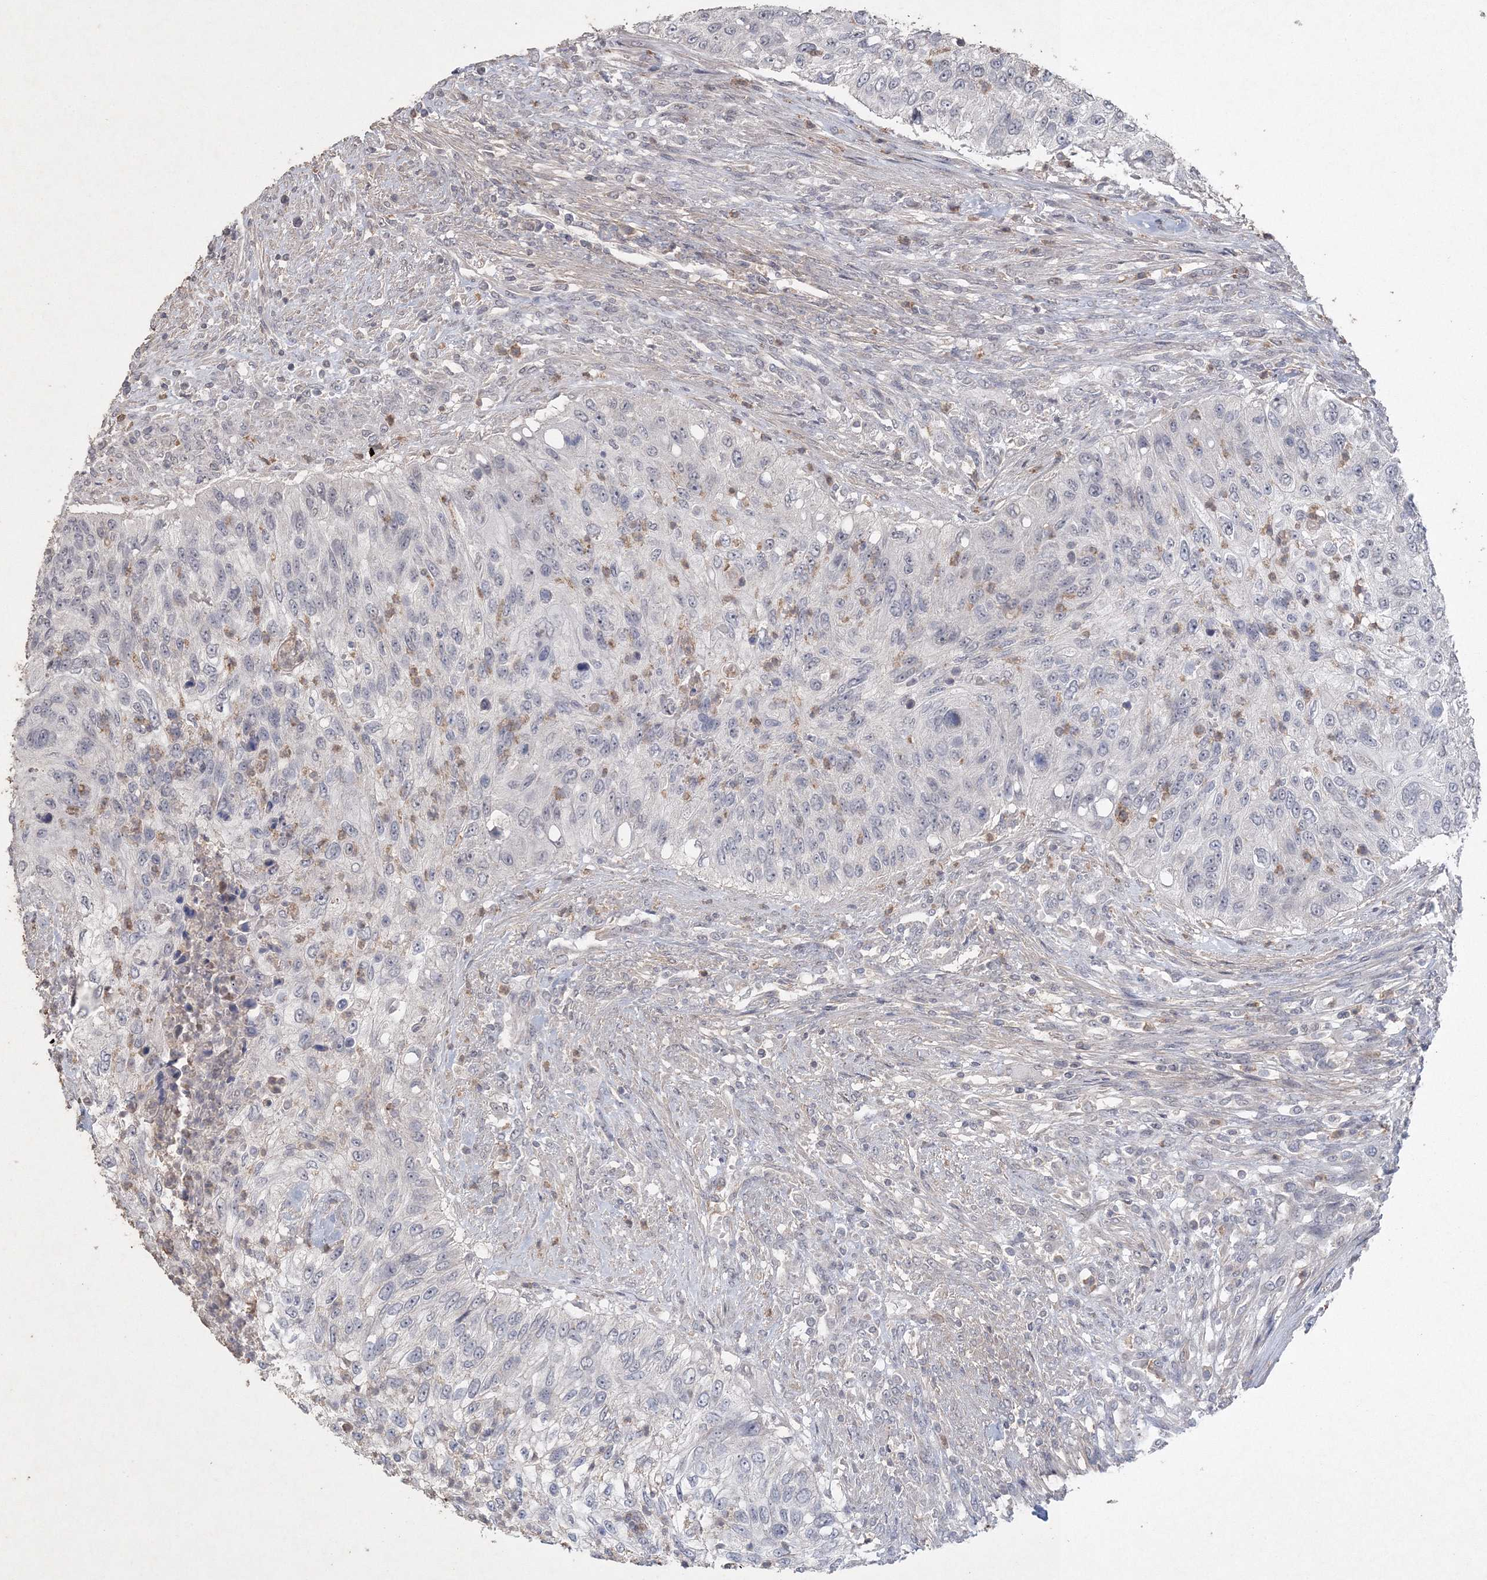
{"staining": {"intensity": "negative", "quantity": "none", "location": "none"}, "tissue": "urothelial cancer", "cell_type": "Tumor cells", "image_type": "cancer", "snomed": [{"axis": "morphology", "description": "Urothelial carcinoma, High grade"}, {"axis": "topography", "description": "Urinary bladder"}], "caption": "DAB (3,3'-diaminobenzidine) immunohistochemical staining of human high-grade urothelial carcinoma demonstrates no significant expression in tumor cells.", "gene": "UIMC1", "patient": {"sex": "female", "age": 60}}